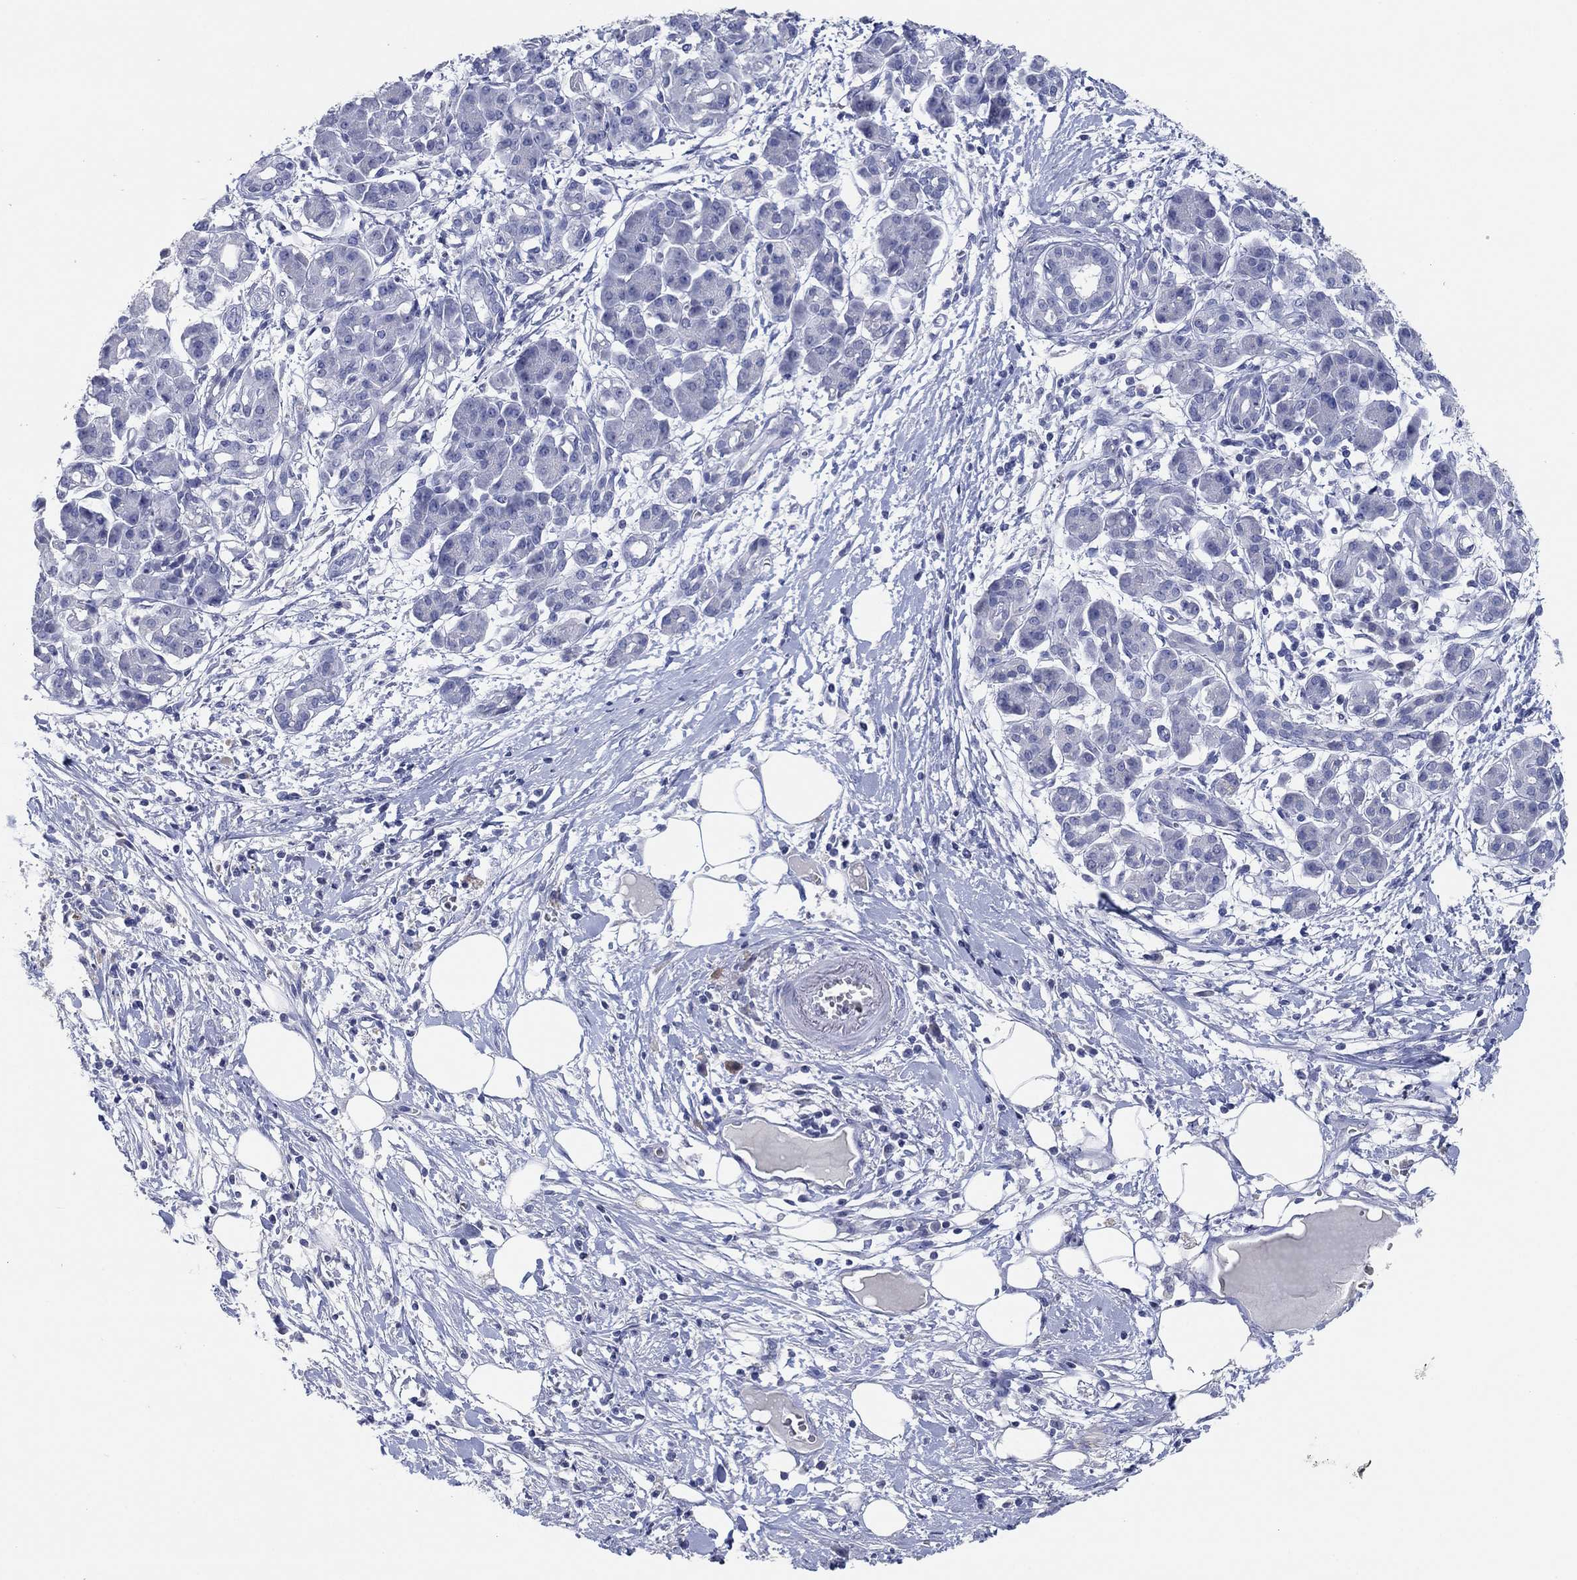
{"staining": {"intensity": "negative", "quantity": "none", "location": "none"}, "tissue": "pancreatic cancer", "cell_type": "Tumor cells", "image_type": "cancer", "snomed": [{"axis": "morphology", "description": "Adenocarcinoma, NOS"}, {"axis": "topography", "description": "Pancreas"}], "caption": "Histopathology image shows no significant protein staining in tumor cells of pancreatic cancer (adenocarcinoma). (DAB (3,3'-diaminobenzidine) immunohistochemistry visualized using brightfield microscopy, high magnification).", "gene": "POU5F1", "patient": {"sex": "male", "age": 72}}